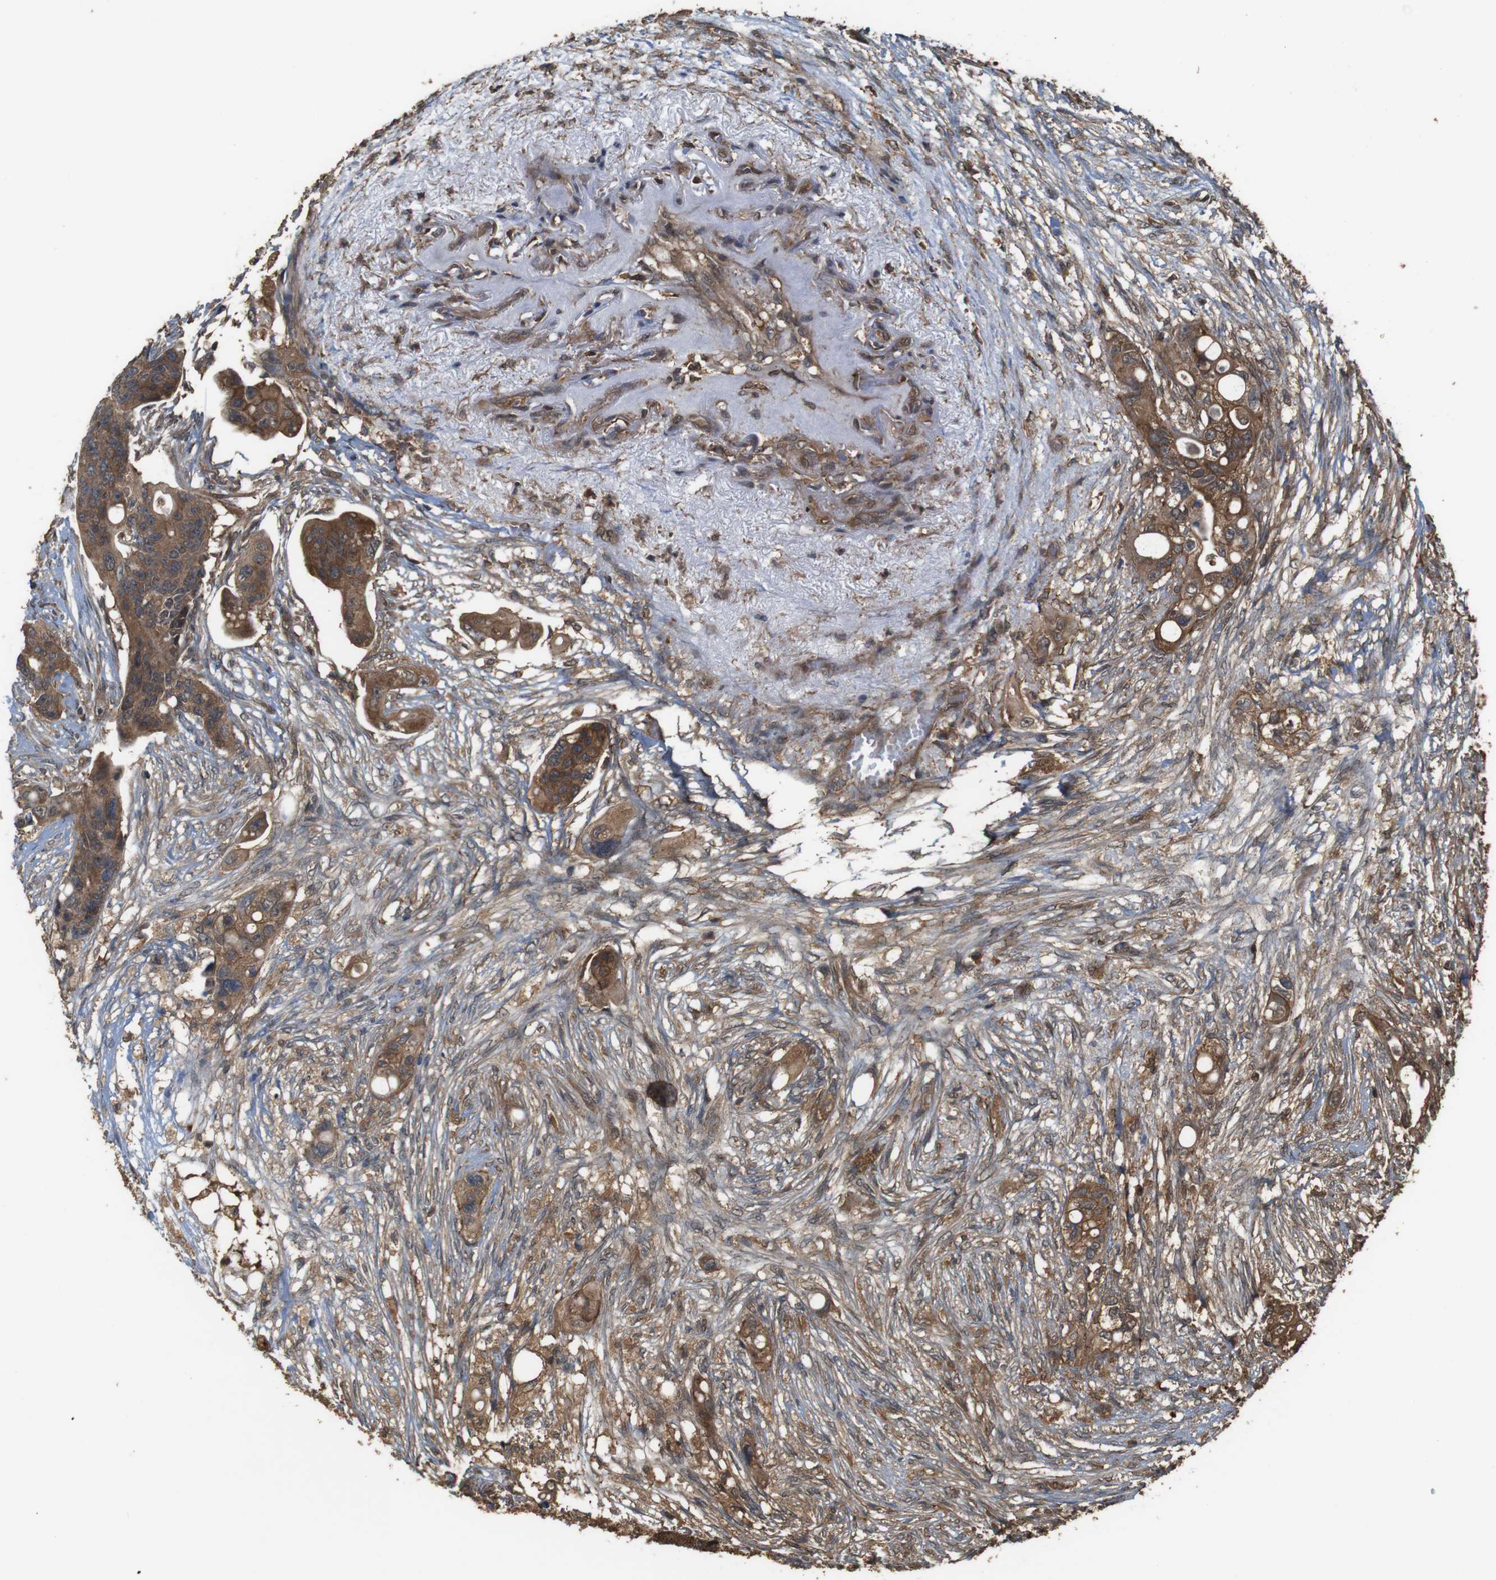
{"staining": {"intensity": "strong", "quantity": ">75%", "location": "cytoplasmic/membranous"}, "tissue": "colorectal cancer", "cell_type": "Tumor cells", "image_type": "cancer", "snomed": [{"axis": "morphology", "description": "Adenocarcinoma, NOS"}, {"axis": "topography", "description": "Colon"}], "caption": "Immunohistochemistry (IHC) (DAB (3,3'-diaminobenzidine)) staining of human colorectal cancer (adenocarcinoma) displays strong cytoplasmic/membranous protein expression in about >75% of tumor cells.", "gene": "BAG4", "patient": {"sex": "female", "age": 57}}